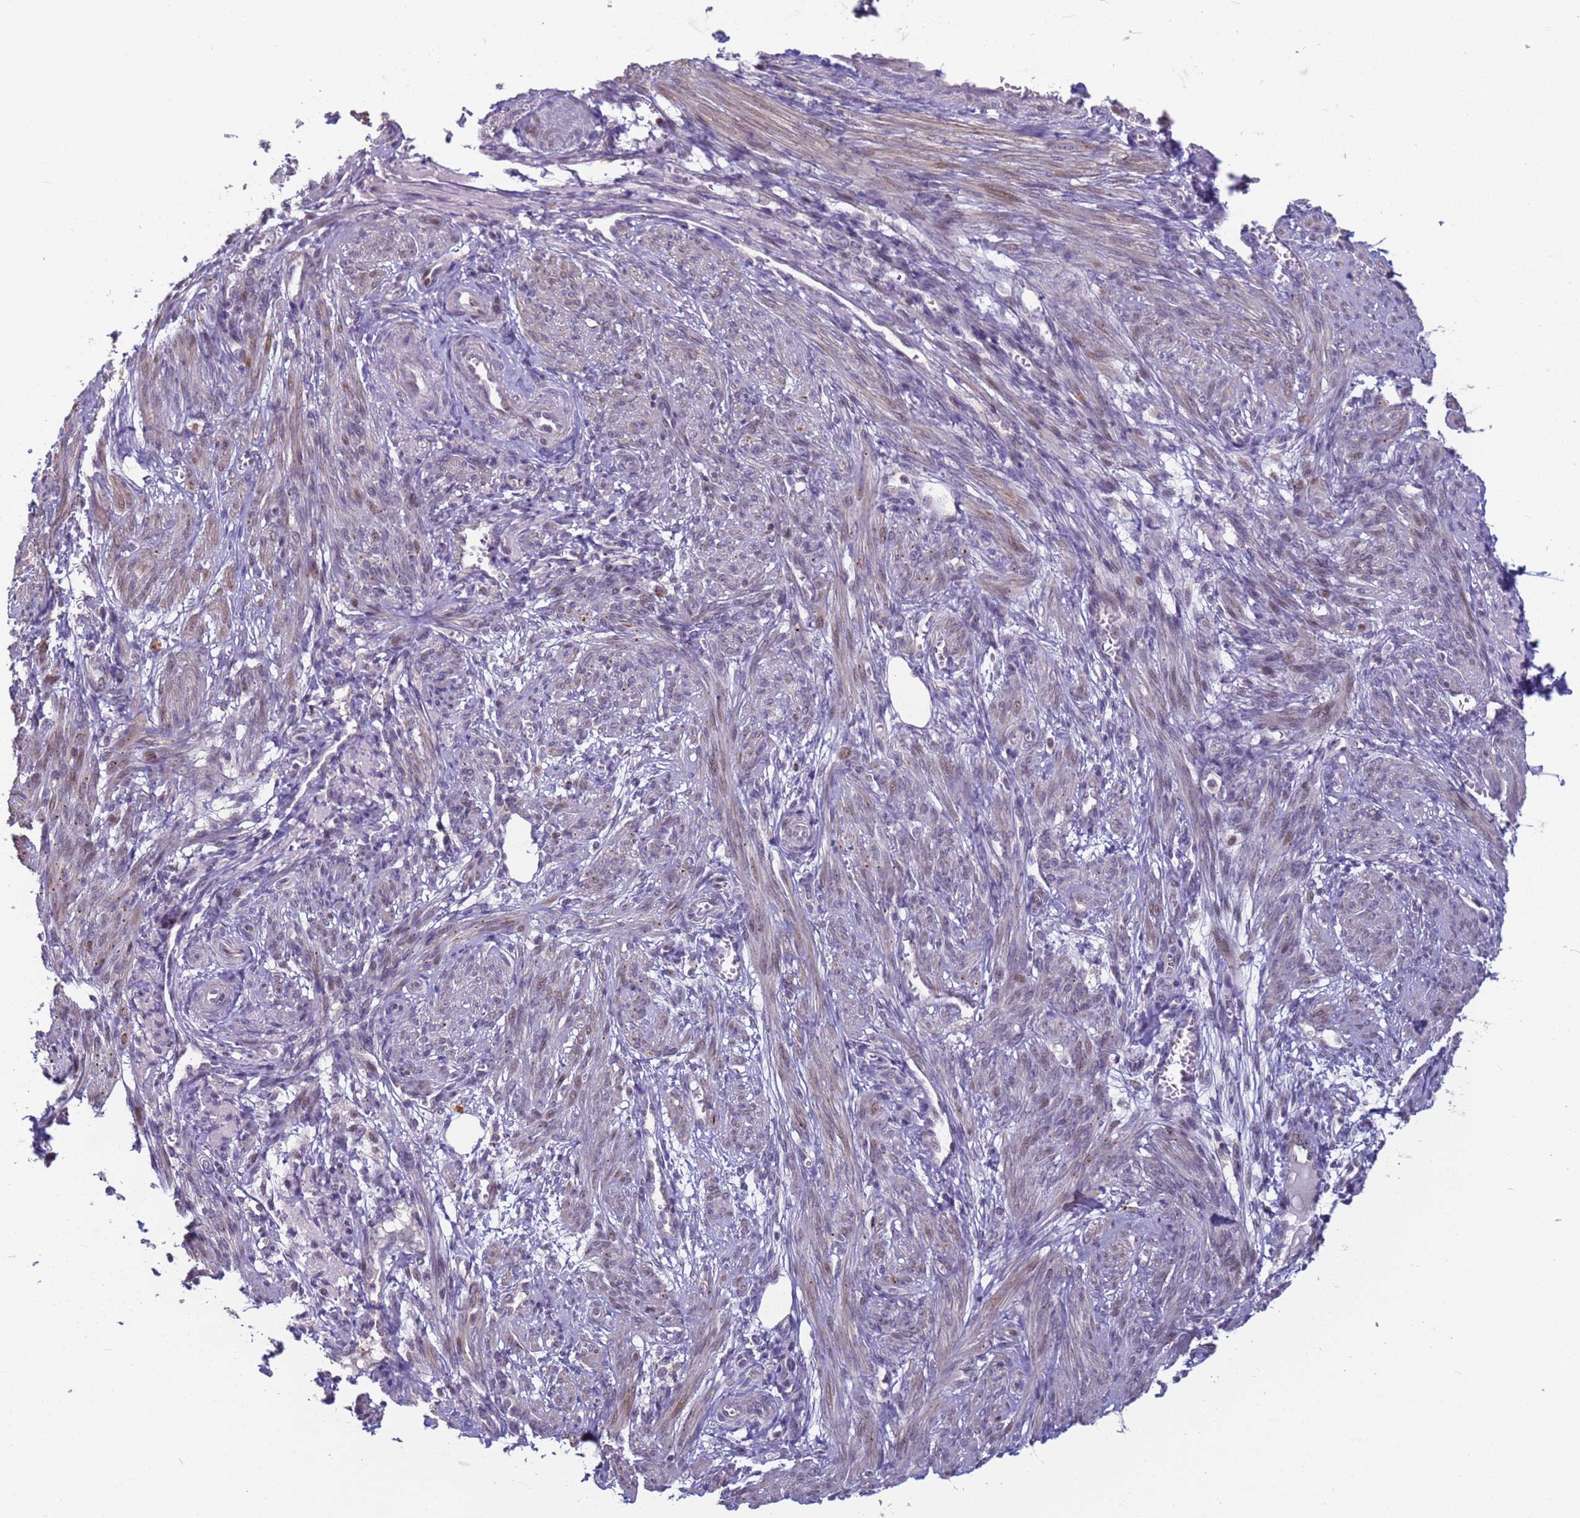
{"staining": {"intensity": "weak", "quantity": "25%-75%", "location": "cytoplasmic/membranous"}, "tissue": "smooth muscle", "cell_type": "Smooth muscle cells", "image_type": "normal", "snomed": [{"axis": "morphology", "description": "Normal tissue, NOS"}, {"axis": "topography", "description": "Smooth muscle"}], "caption": "IHC micrograph of benign smooth muscle: smooth muscle stained using IHC demonstrates low levels of weak protein expression localized specifically in the cytoplasmic/membranous of smooth muscle cells, appearing as a cytoplasmic/membranous brown color.", "gene": "VWA3A", "patient": {"sex": "female", "age": 39}}